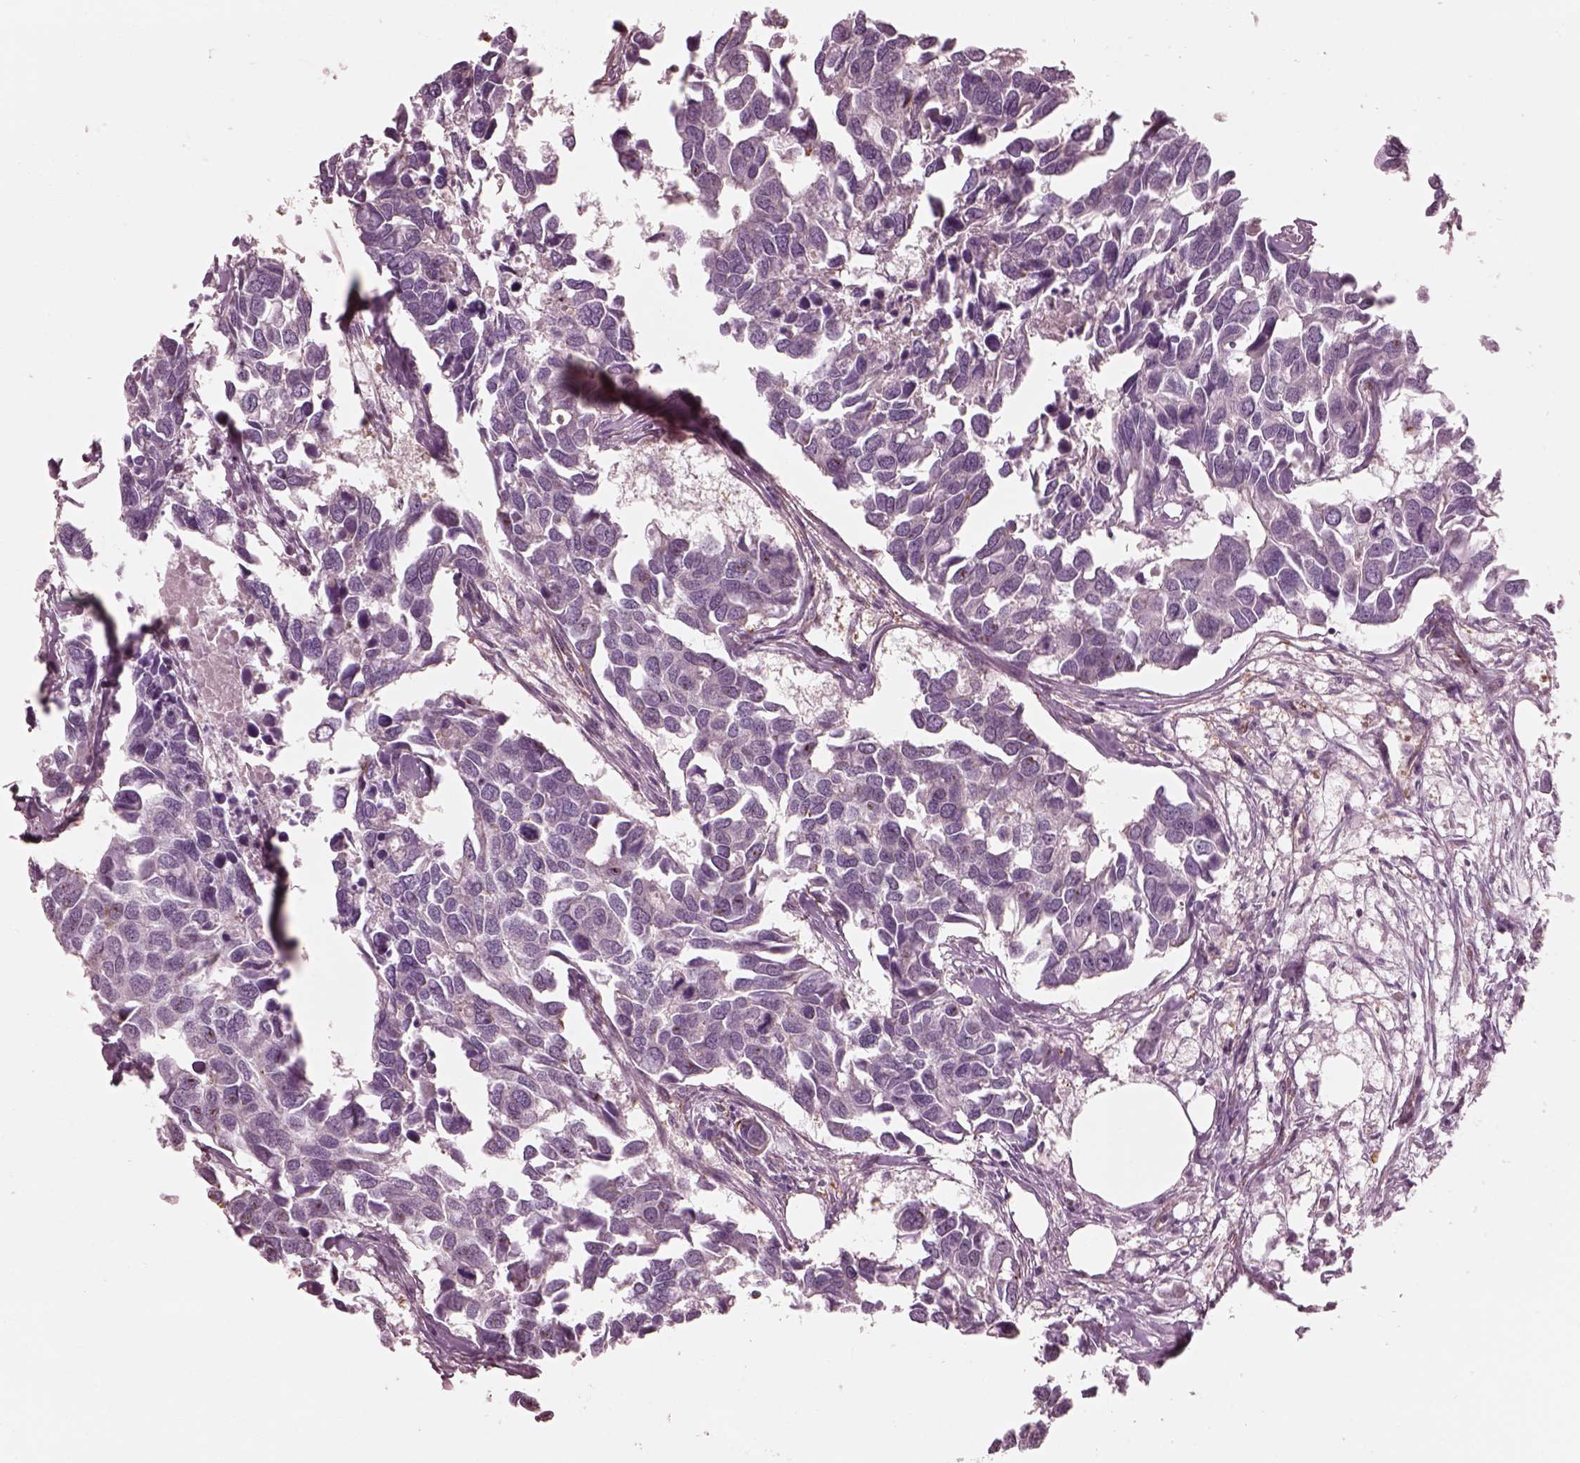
{"staining": {"intensity": "negative", "quantity": "none", "location": "none"}, "tissue": "breast cancer", "cell_type": "Tumor cells", "image_type": "cancer", "snomed": [{"axis": "morphology", "description": "Duct carcinoma"}, {"axis": "topography", "description": "Breast"}], "caption": "An image of breast cancer (invasive ductal carcinoma) stained for a protein shows no brown staining in tumor cells.", "gene": "STK33", "patient": {"sex": "female", "age": 83}}